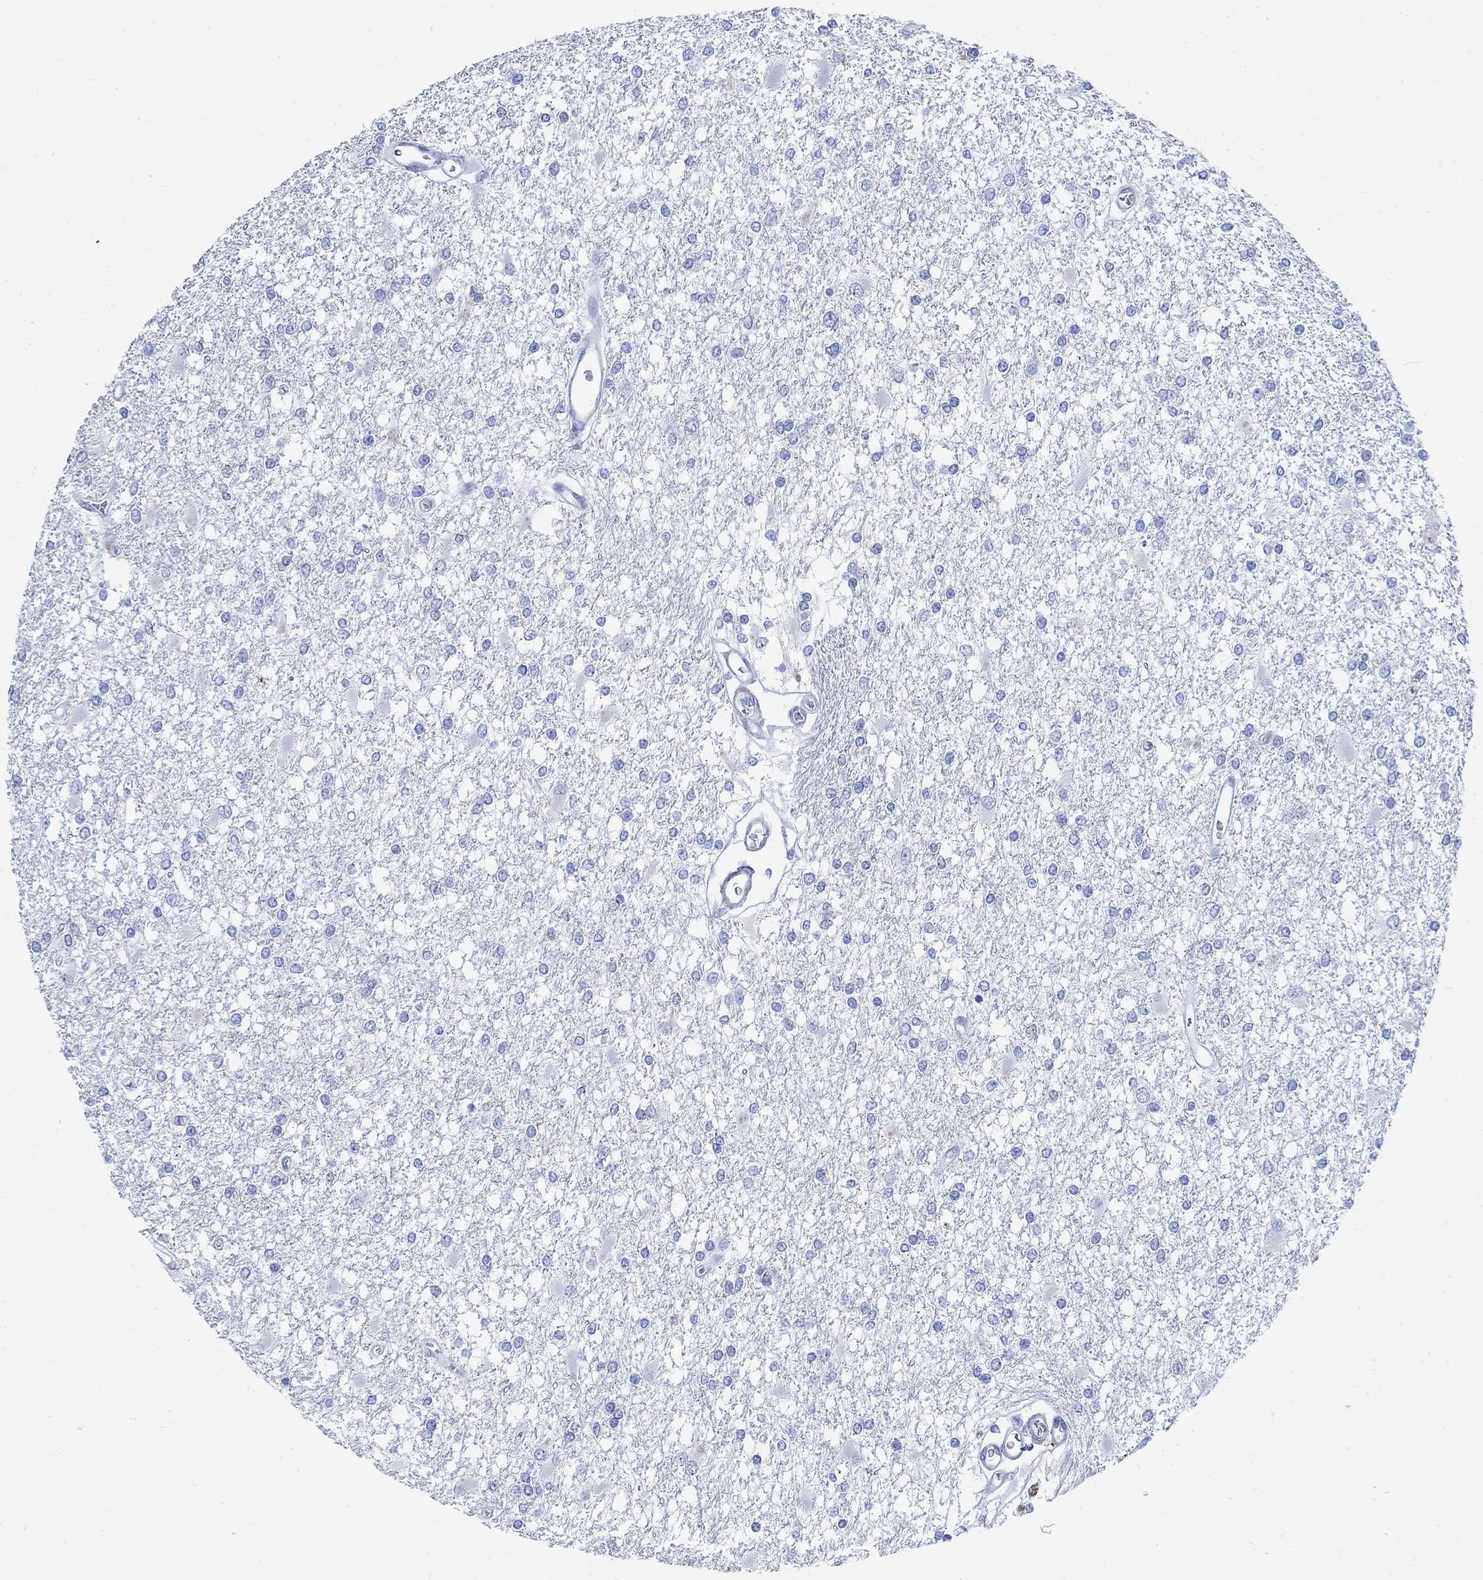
{"staining": {"intensity": "negative", "quantity": "none", "location": "none"}, "tissue": "glioma", "cell_type": "Tumor cells", "image_type": "cancer", "snomed": [{"axis": "morphology", "description": "Glioma, malignant, High grade"}, {"axis": "topography", "description": "Cerebral cortex"}], "caption": "Immunohistochemical staining of human malignant high-grade glioma reveals no significant staining in tumor cells. (Brightfield microscopy of DAB IHC at high magnification).", "gene": "RBM20", "patient": {"sex": "male", "age": 79}}